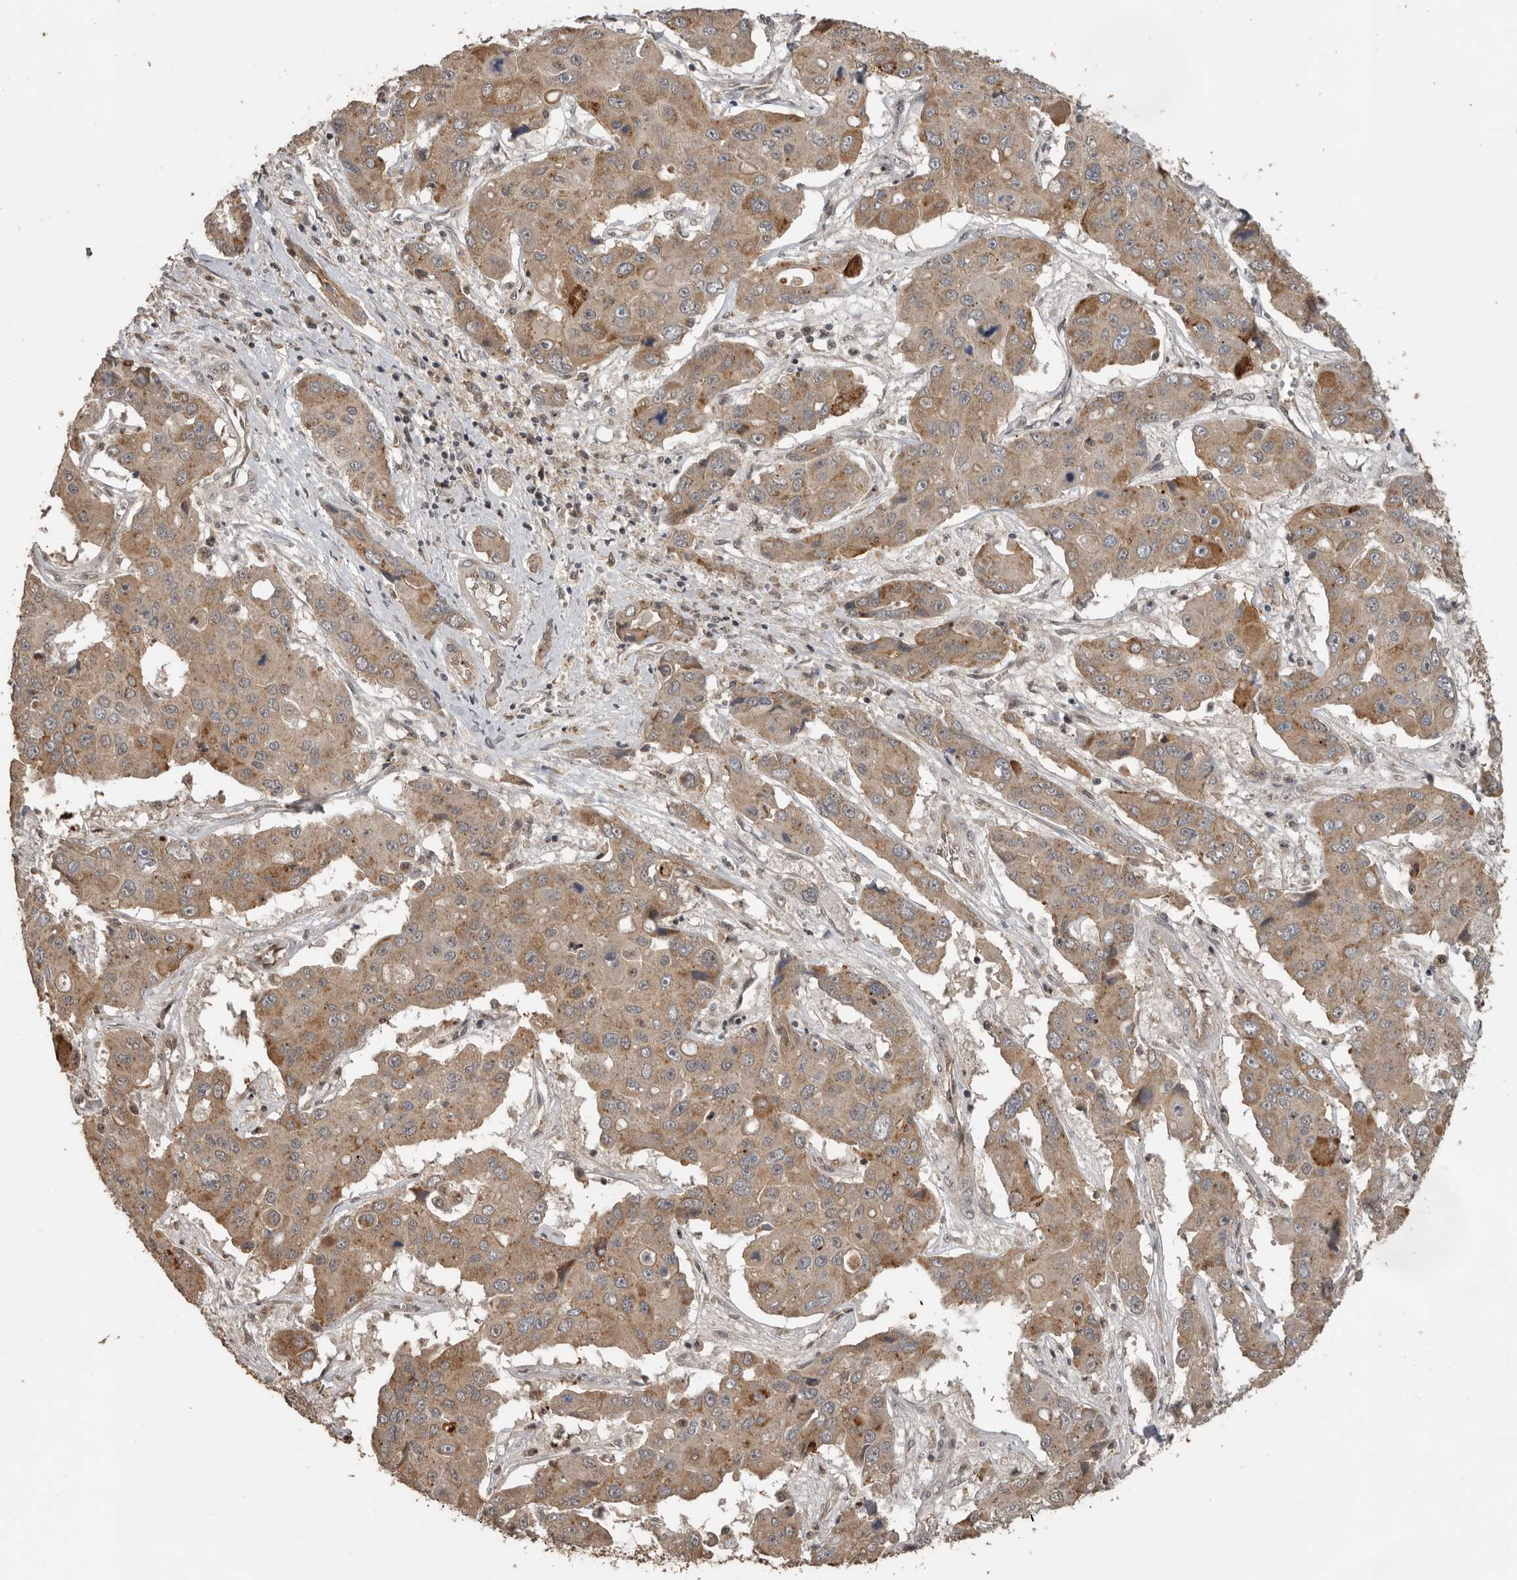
{"staining": {"intensity": "moderate", "quantity": ">75%", "location": "cytoplasmic/membranous"}, "tissue": "liver cancer", "cell_type": "Tumor cells", "image_type": "cancer", "snomed": [{"axis": "morphology", "description": "Cholangiocarcinoma"}, {"axis": "topography", "description": "Liver"}], "caption": "This is an image of IHC staining of cholangiocarcinoma (liver), which shows moderate positivity in the cytoplasmic/membranous of tumor cells.", "gene": "CEP350", "patient": {"sex": "male", "age": 67}}